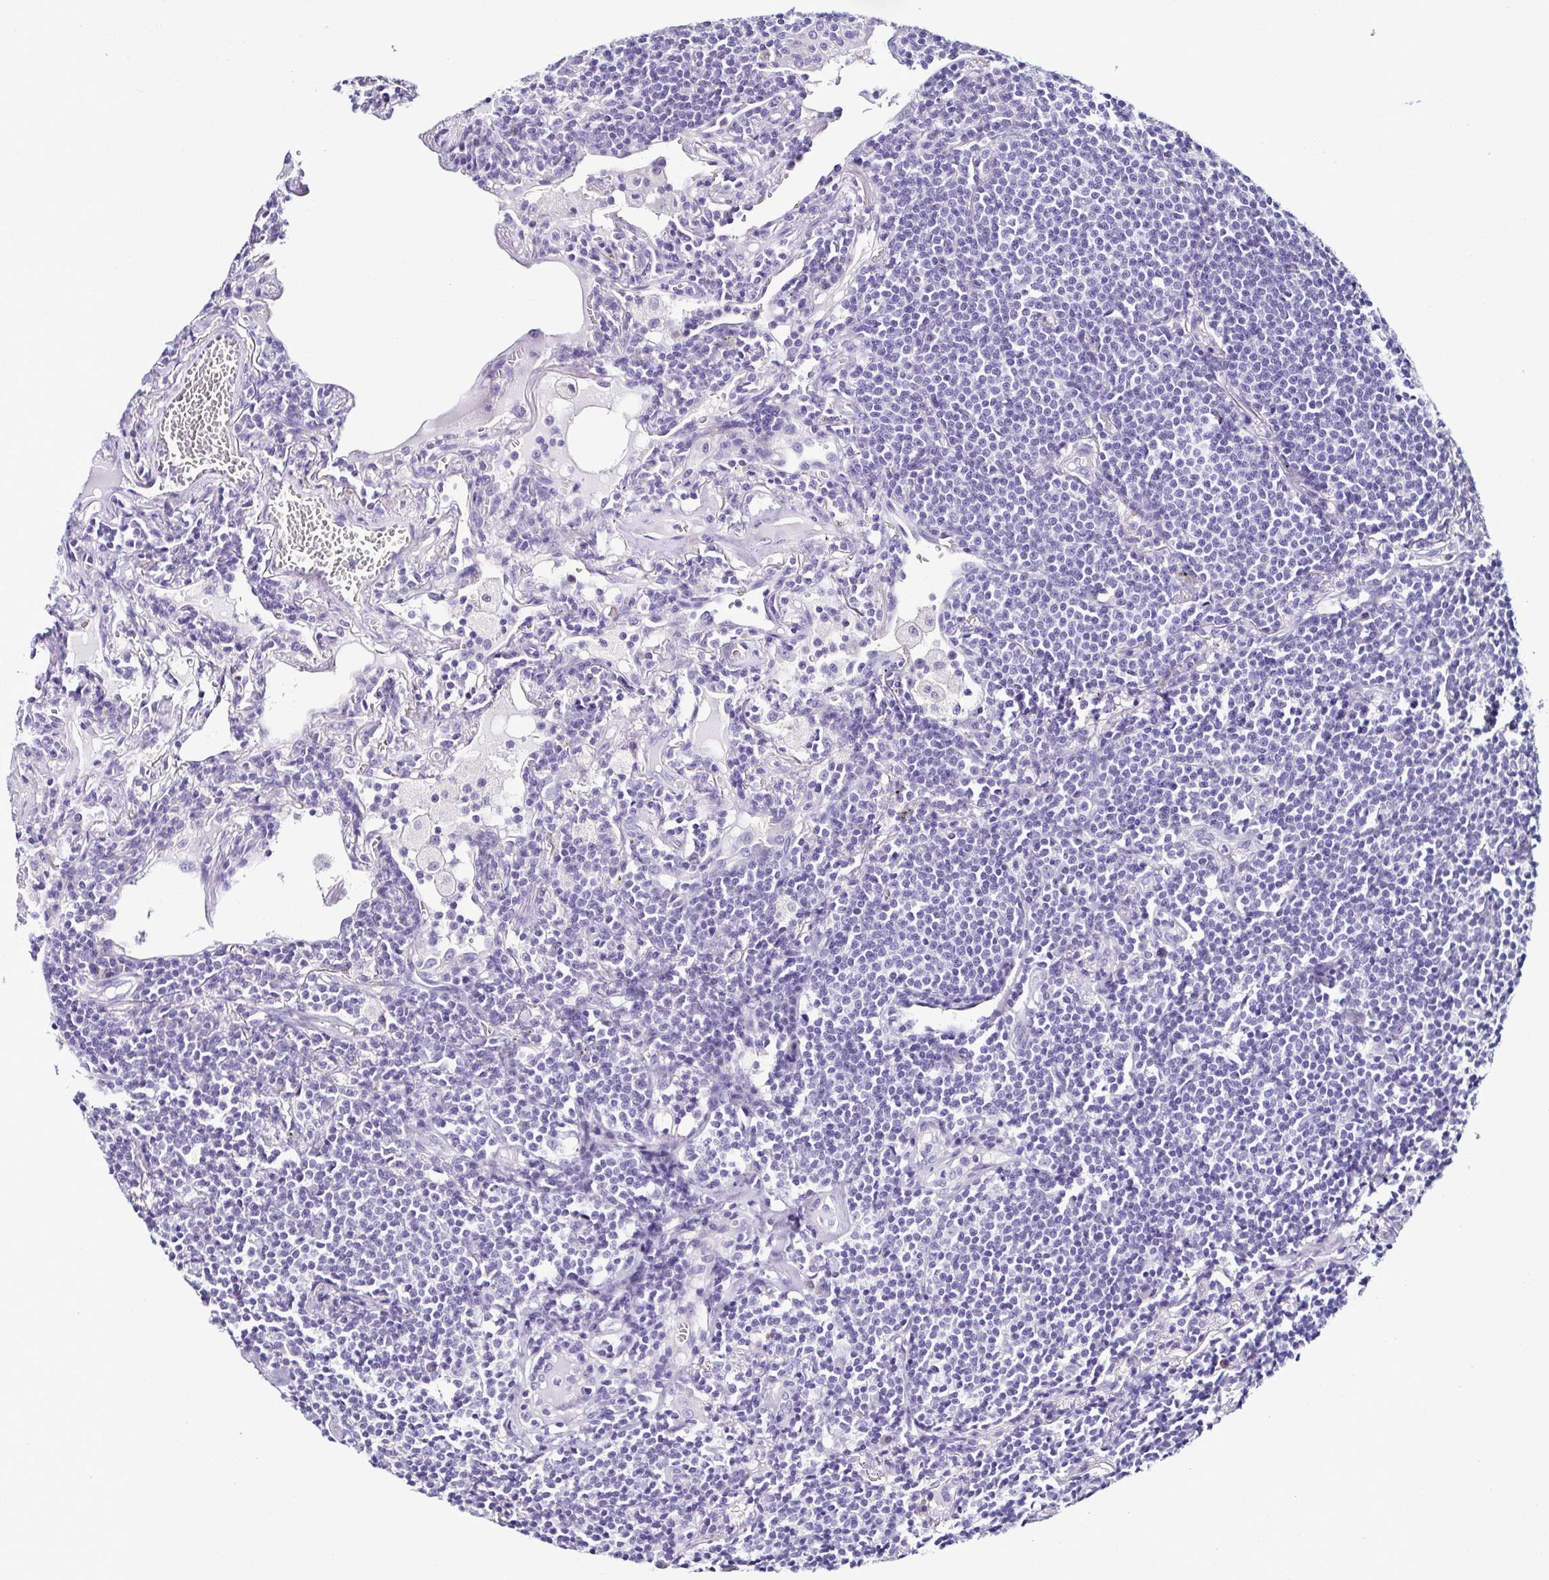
{"staining": {"intensity": "negative", "quantity": "none", "location": "none"}, "tissue": "lymphoma", "cell_type": "Tumor cells", "image_type": "cancer", "snomed": [{"axis": "morphology", "description": "Malignant lymphoma, non-Hodgkin's type, Low grade"}, {"axis": "topography", "description": "Lung"}], "caption": "The immunohistochemistry (IHC) image has no significant expression in tumor cells of lymphoma tissue.", "gene": "SRL", "patient": {"sex": "female", "age": 71}}